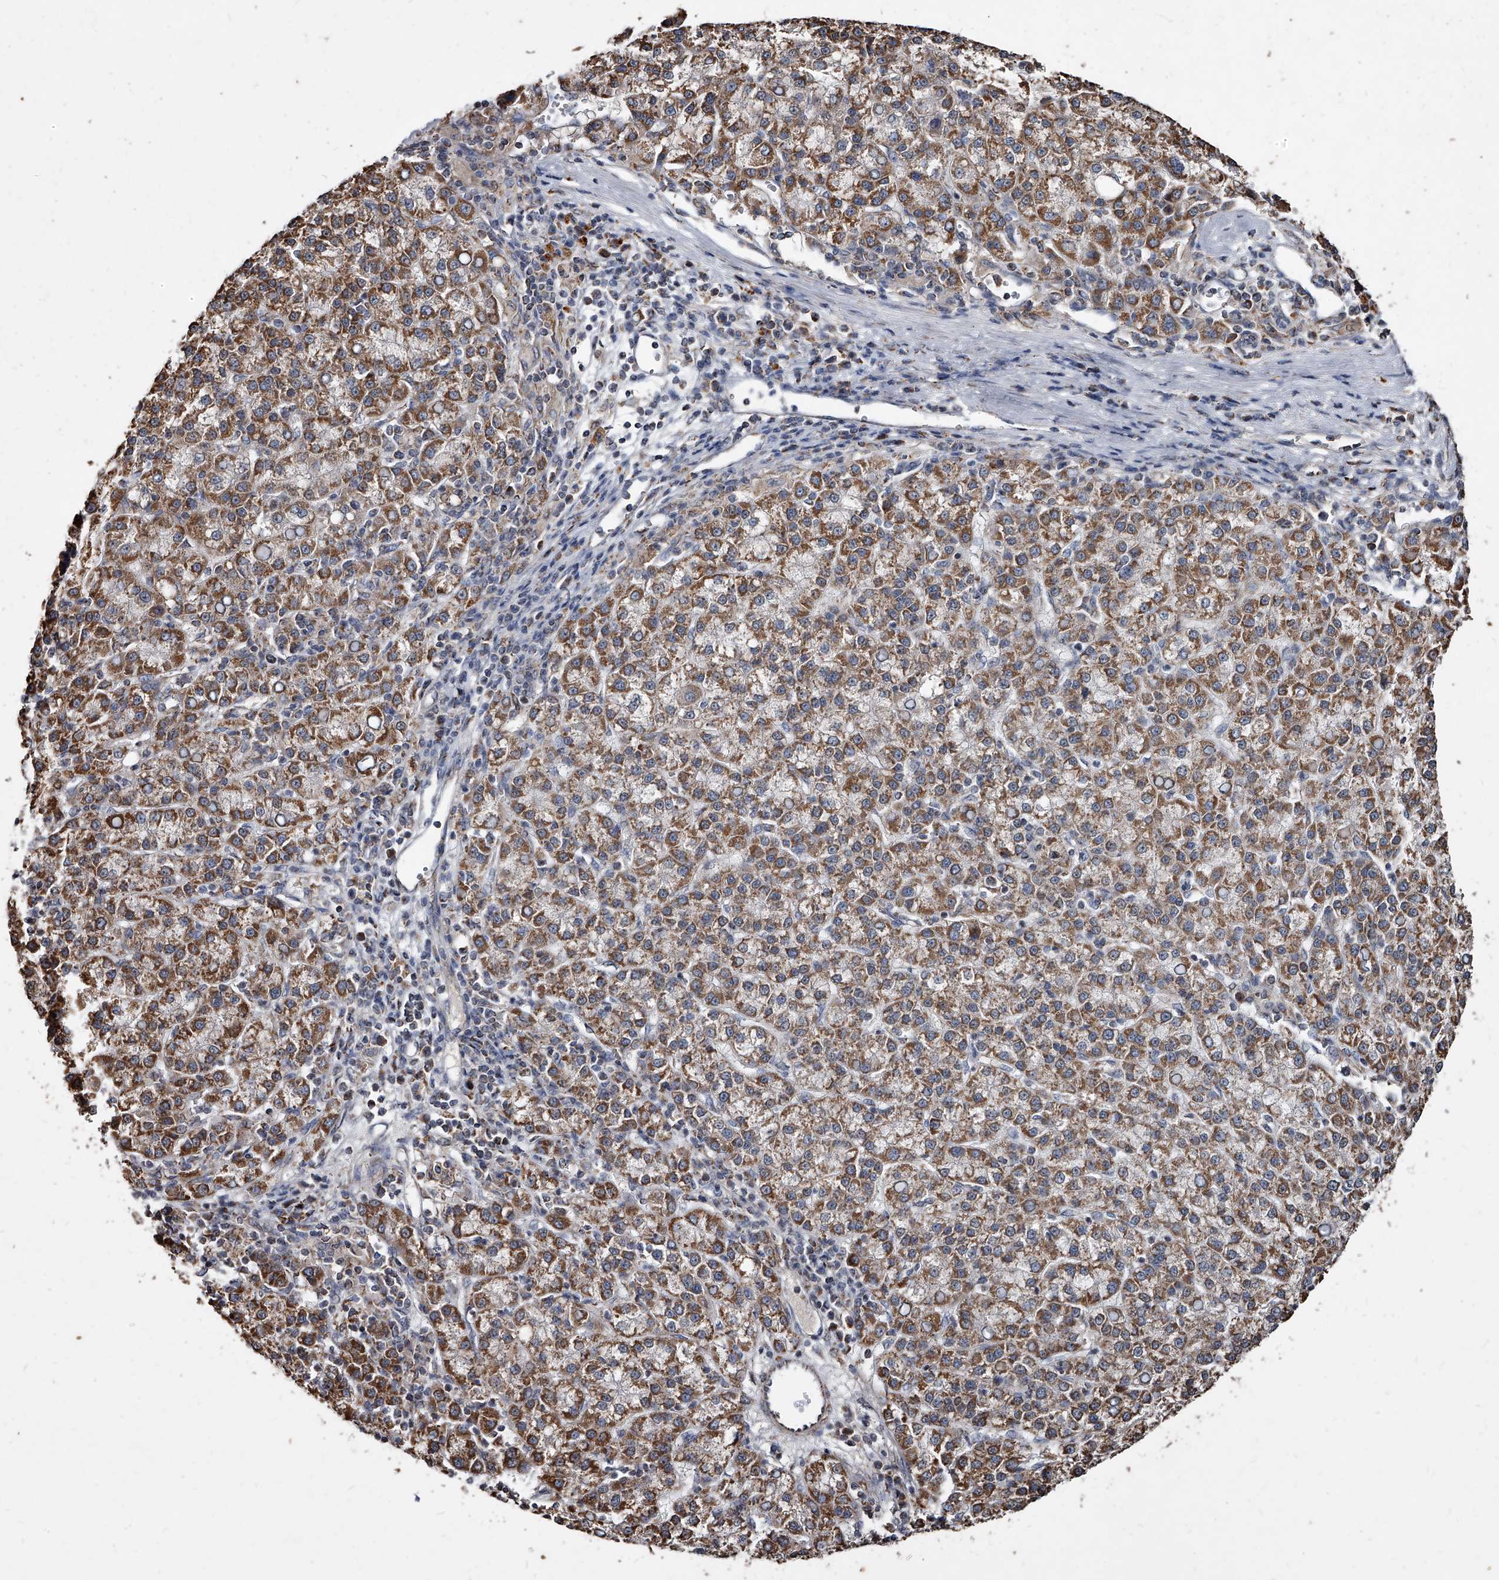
{"staining": {"intensity": "moderate", "quantity": ">75%", "location": "cytoplasmic/membranous"}, "tissue": "liver cancer", "cell_type": "Tumor cells", "image_type": "cancer", "snomed": [{"axis": "morphology", "description": "Carcinoma, Hepatocellular, NOS"}, {"axis": "topography", "description": "Liver"}], "caption": "The histopathology image exhibits immunohistochemical staining of liver hepatocellular carcinoma. There is moderate cytoplasmic/membranous positivity is seen in about >75% of tumor cells.", "gene": "GPR183", "patient": {"sex": "female", "age": 58}}